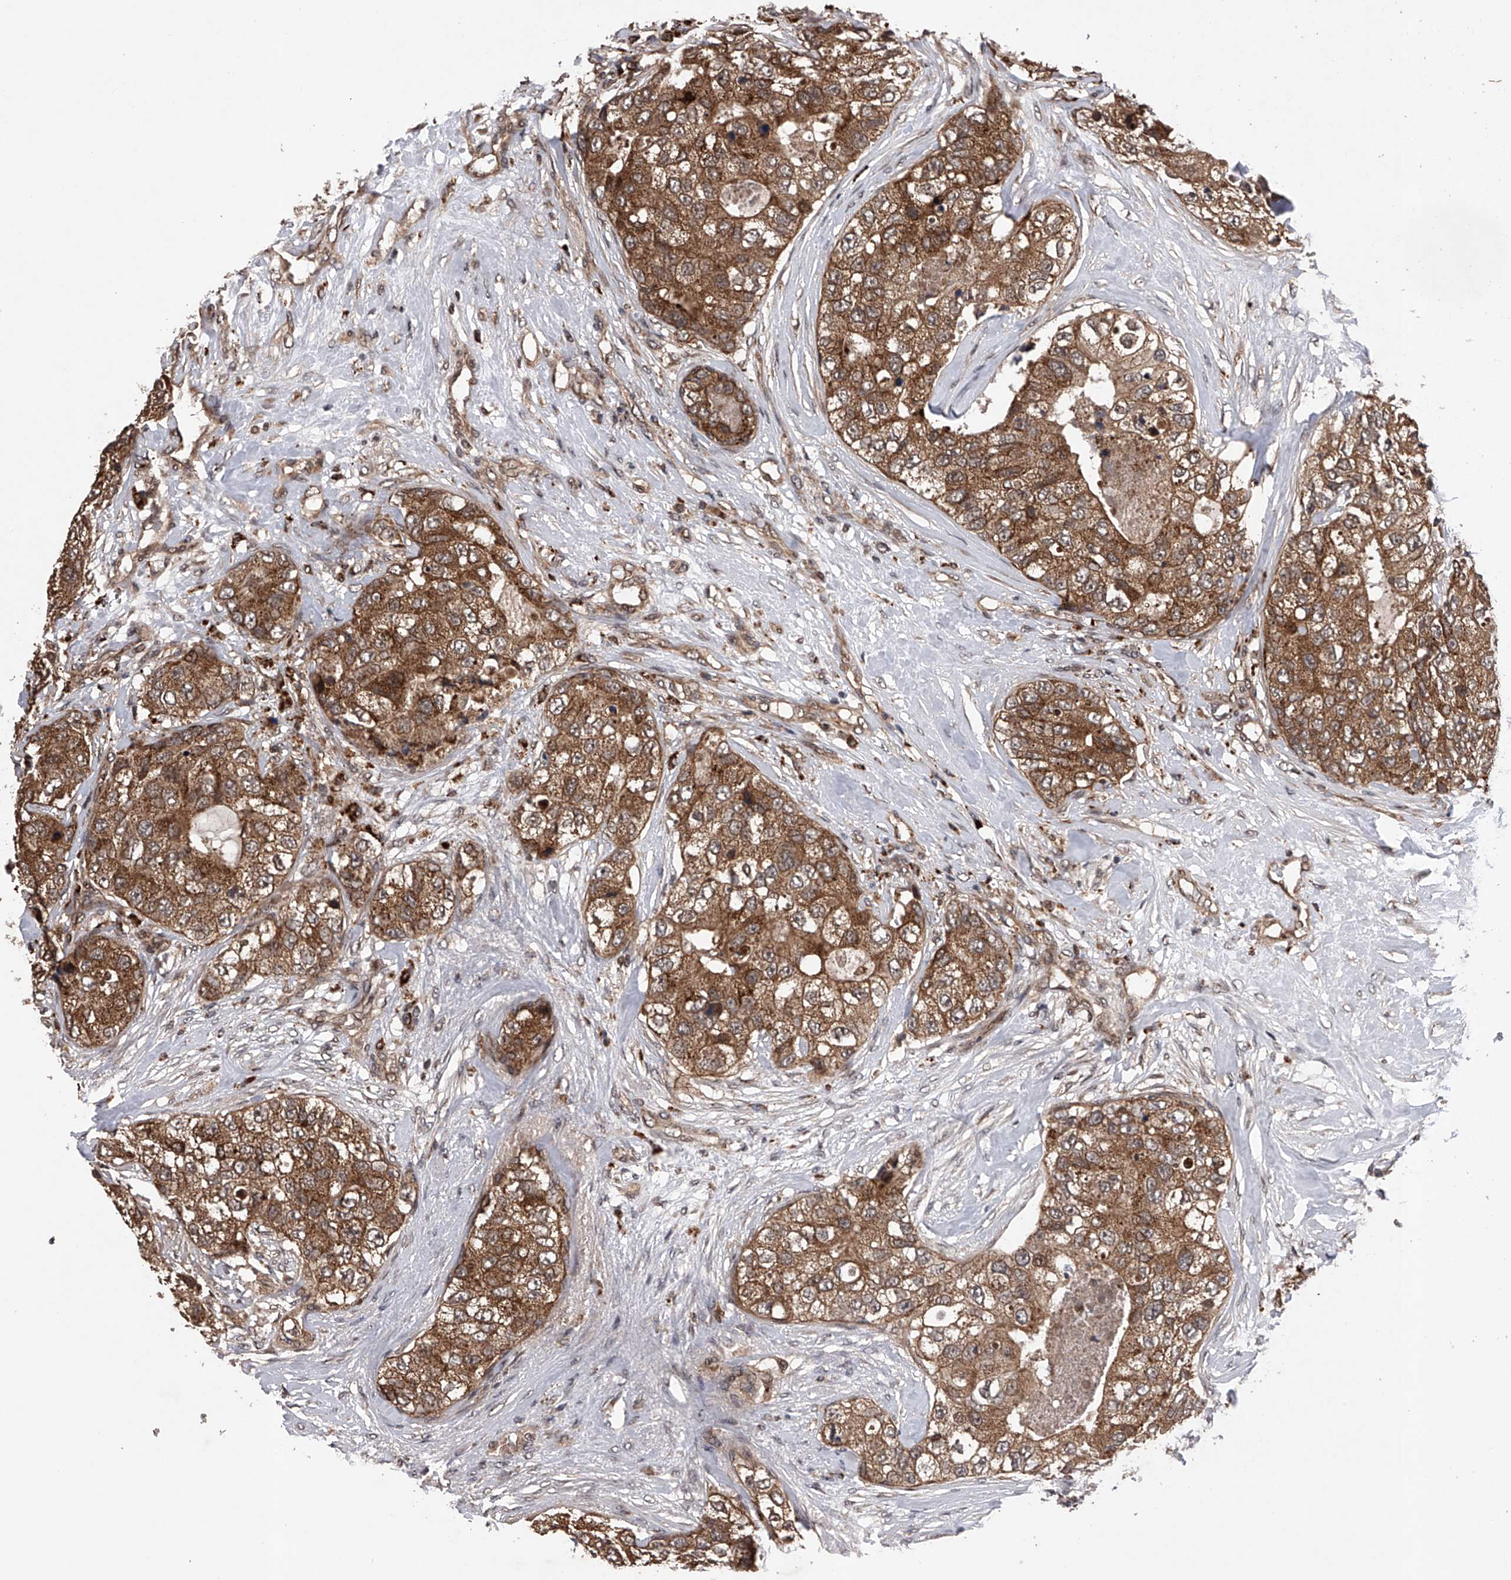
{"staining": {"intensity": "moderate", "quantity": ">75%", "location": "cytoplasmic/membranous"}, "tissue": "breast cancer", "cell_type": "Tumor cells", "image_type": "cancer", "snomed": [{"axis": "morphology", "description": "Duct carcinoma"}, {"axis": "topography", "description": "Breast"}], "caption": "Intraductal carcinoma (breast) was stained to show a protein in brown. There is medium levels of moderate cytoplasmic/membranous positivity in approximately >75% of tumor cells.", "gene": "MAP3K11", "patient": {"sex": "female", "age": 62}}